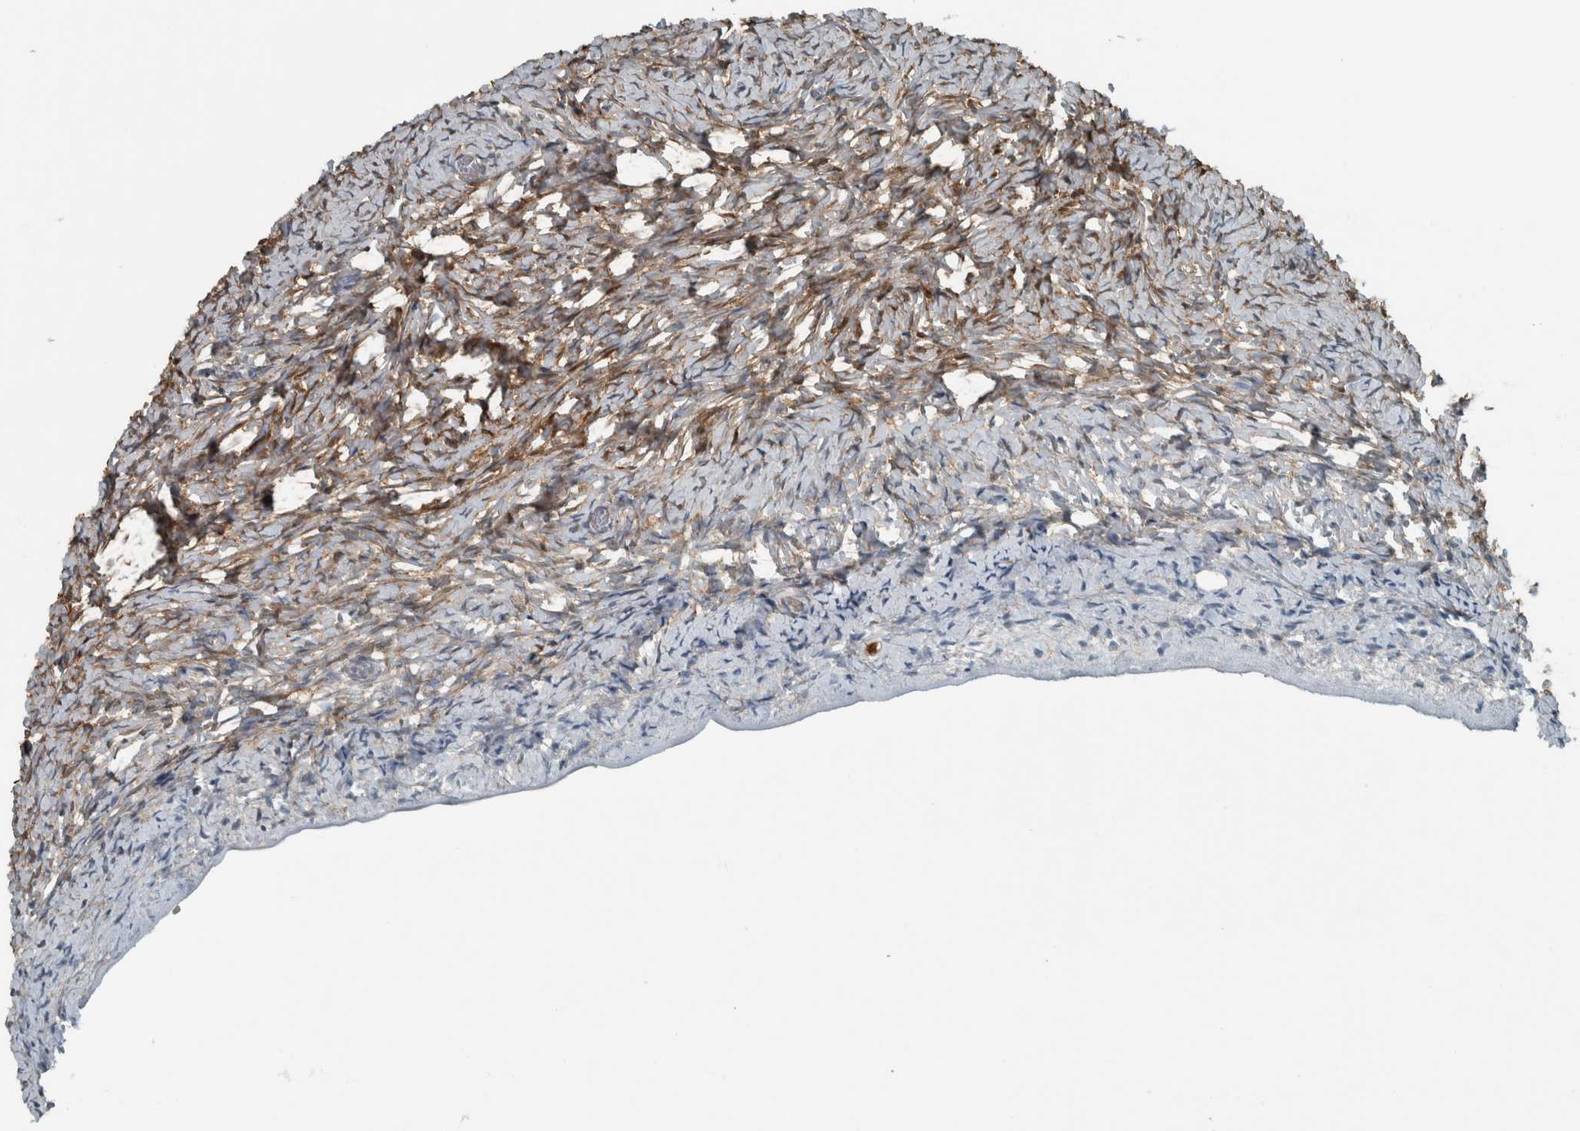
{"staining": {"intensity": "weak", "quantity": "<25%", "location": "cytoplasmic/membranous"}, "tissue": "ovary", "cell_type": "Follicle cells", "image_type": "normal", "snomed": [{"axis": "morphology", "description": "Normal tissue, NOS"}, {"axis": "topography", "description": "Ovary"}], "caption": "Immunohistochemical staining of normal ovary shows no significant expression in follicle cells. (DAB (3,3'-diaminobenzidine) immunohistochemistry with hematoxylin counter stain).", "gene": "ALAD", "patient": {"sex": "female", "age": 27}}